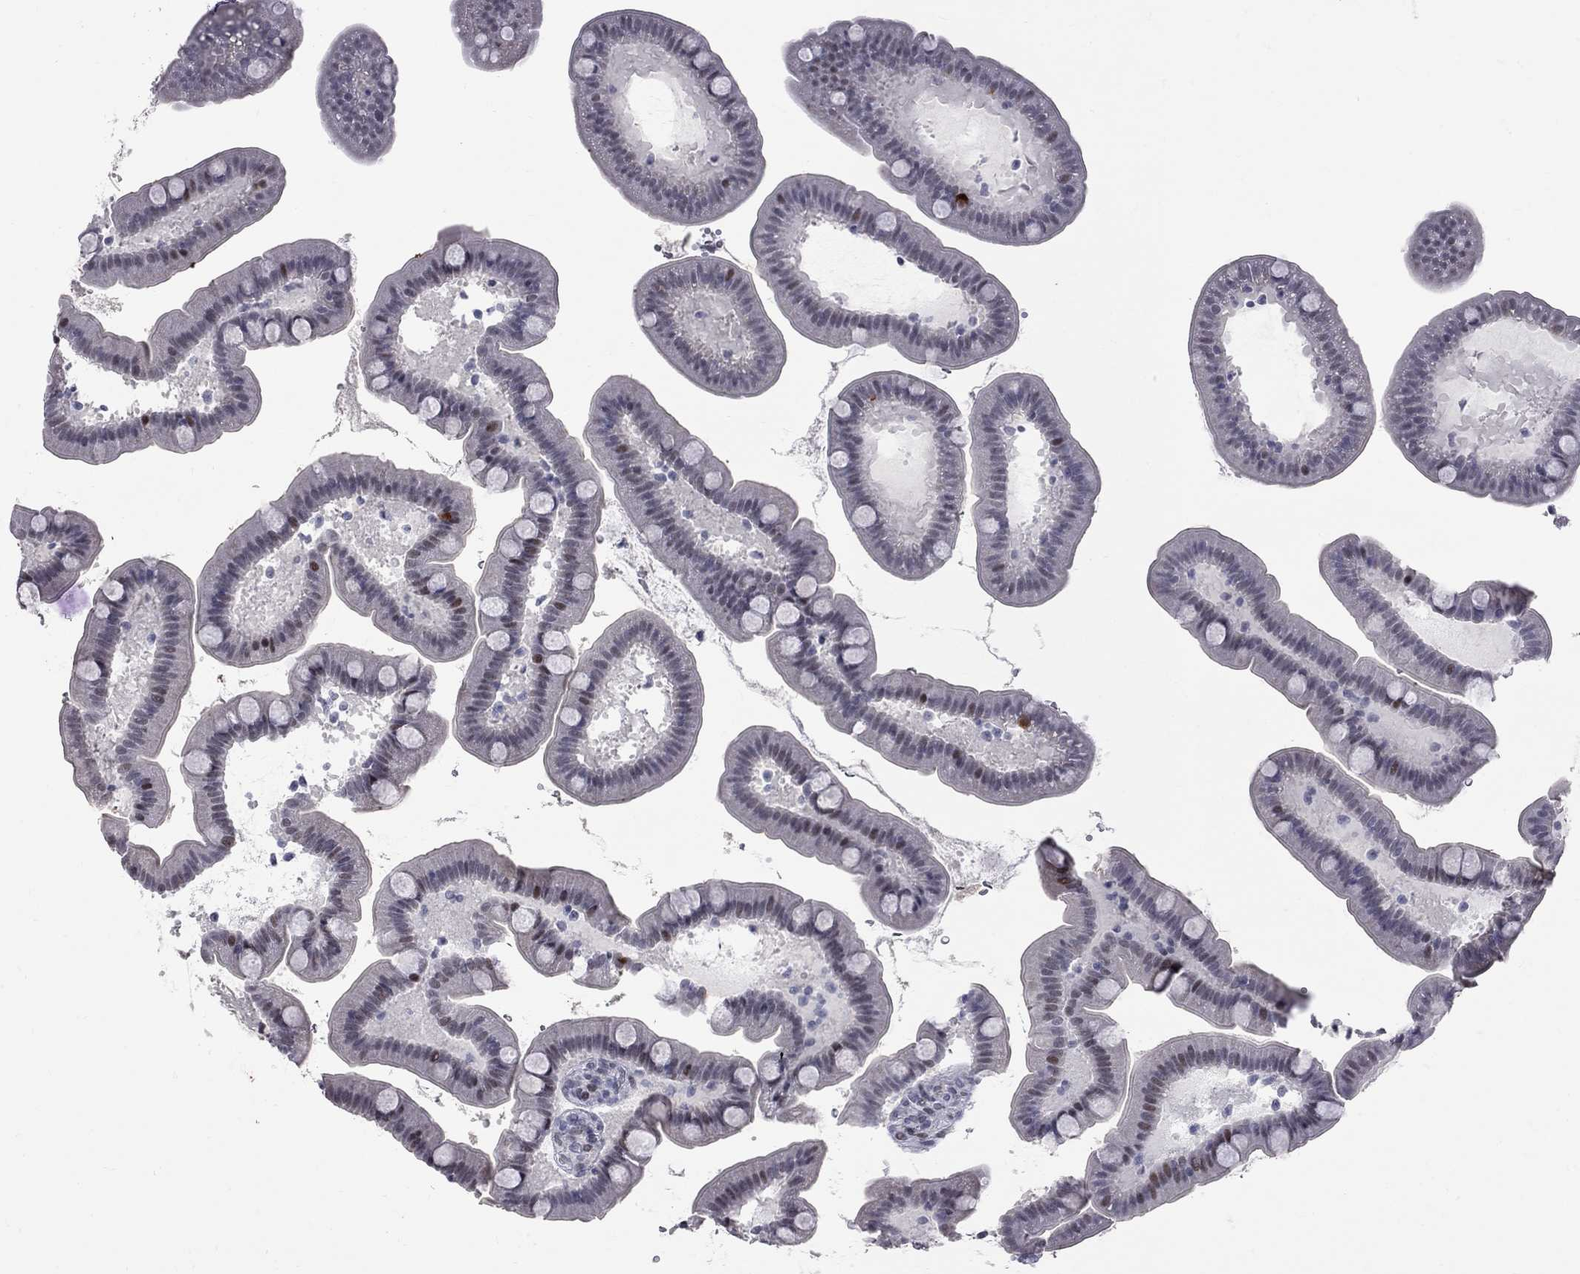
{"staining": {"intensity": "strong", "quantity": "<25%", "location": "nuclear"}, "tissue": "small intestine", "cell_type": "Glandular cells", "image_type": "normal", "snomed": [{"axis": "morphology", "description": "Normal tissue, NOS"}, {"axis": "topography", "description": "Small intestine"}], "caption": "This is an image of immunohistochemistry staining of normal small intestine, which shows strong staining in the nuclear of glandular cells.", "gene": "ZNF154", "patient": {"sex": "male", "age": 66}}